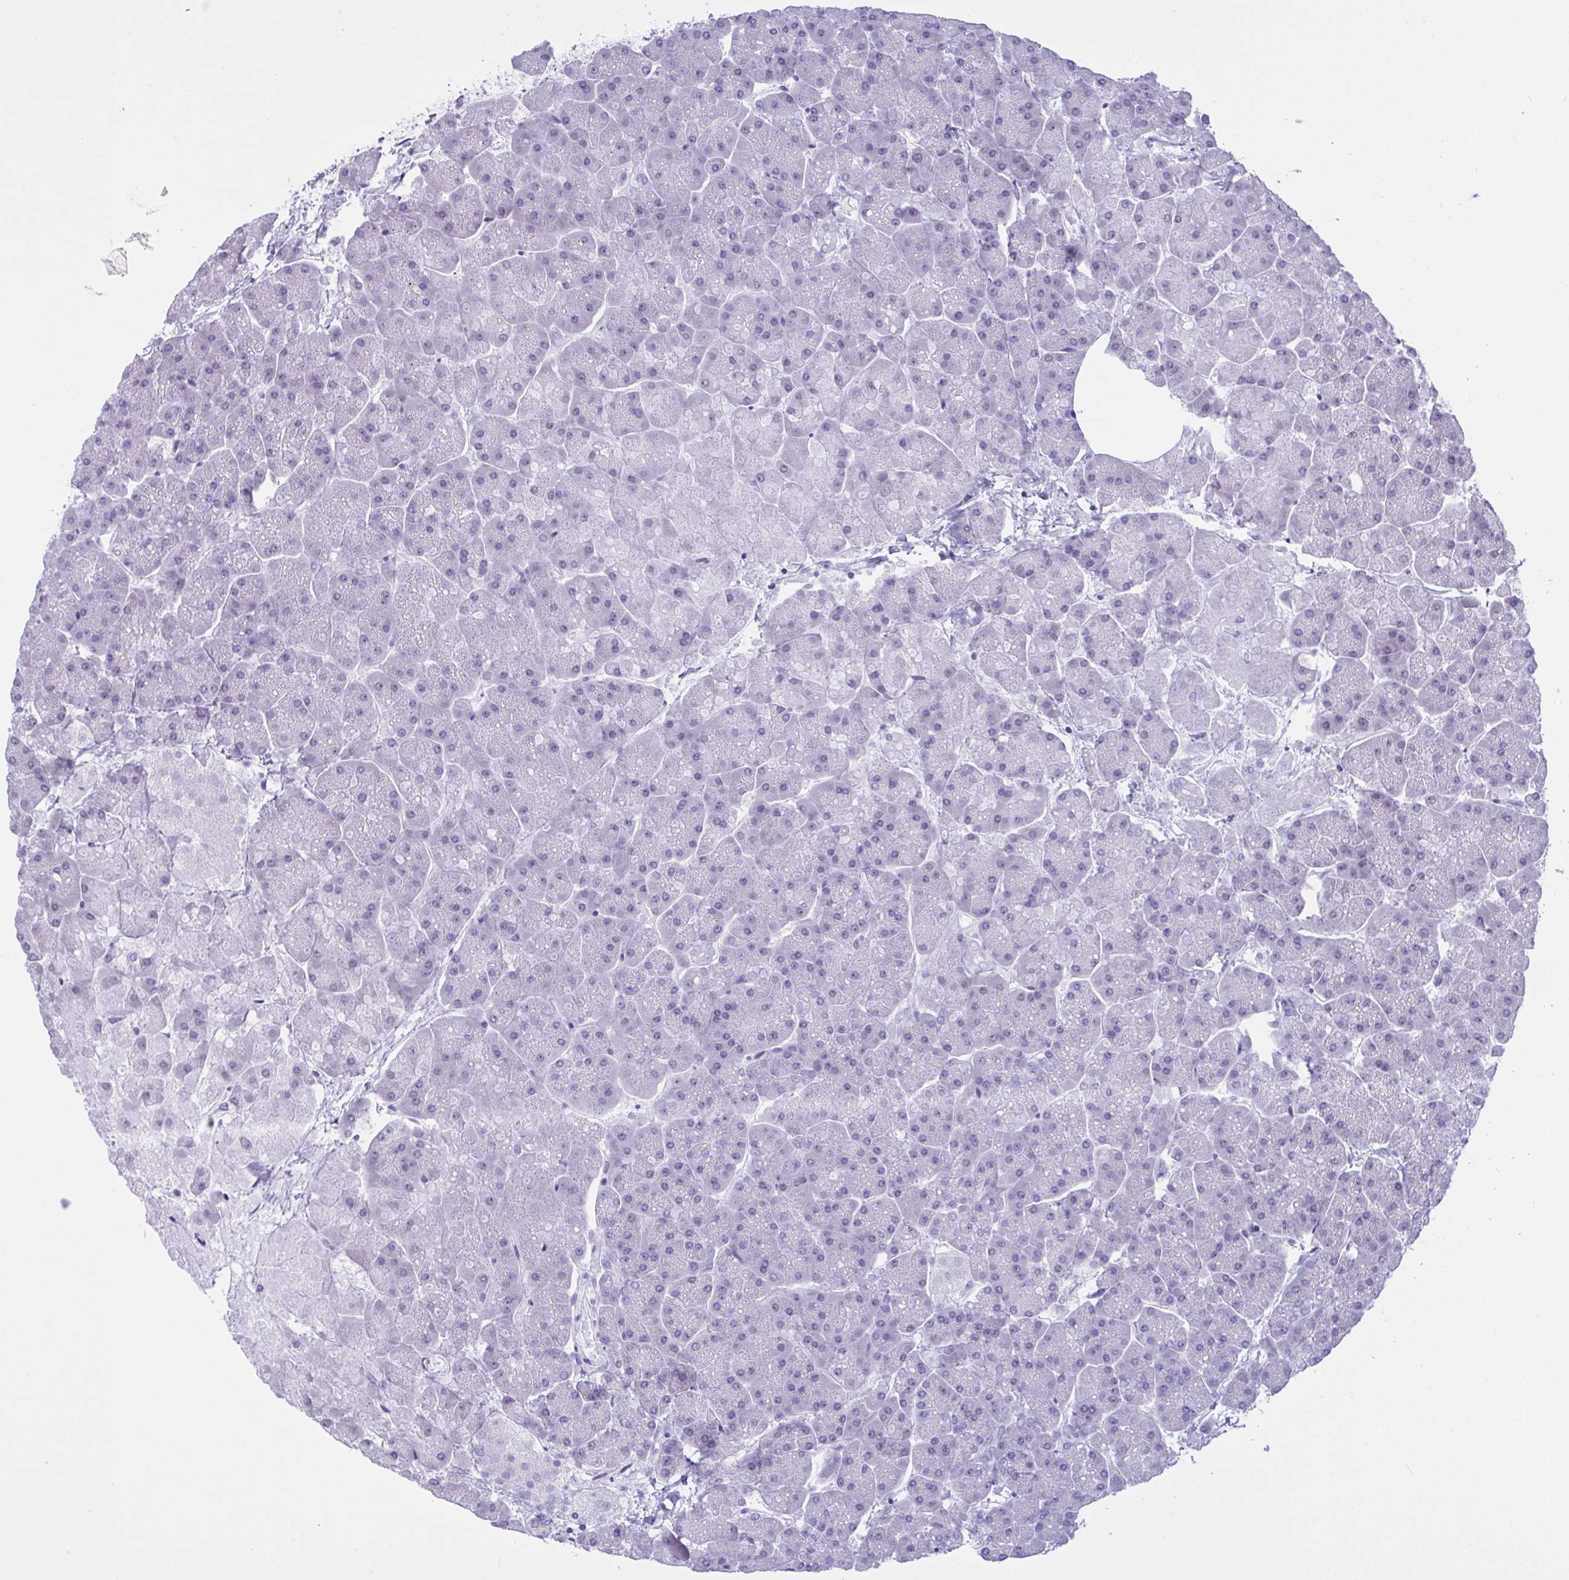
{"staining": {"intensity": "negative", "quantity": "none", "location": "none"}, "tissue": "pancreas", "cell_type": "Exocrine glandular cells", "image_type": "normal", "snomed": [{"axis": "morphology", "description": "Normal tissue, NOS"}, {"axis": "topography", "description": "Pancreas"}, {"axis": "topography", "description": "Peripheral nerve tissue"}], "caption": "IHC photomicrograph of normal pancreas: pancreas stained with DAB shows no significant protein expression in exocrine glandular cells. The staining is performed using DAB (3,3'-diaminobenzidine) brown chromogen with nuclei counter-stained in using hematoxylin.", "gene": "YBX2", "patient": {"sex": "male", "age": 54}}